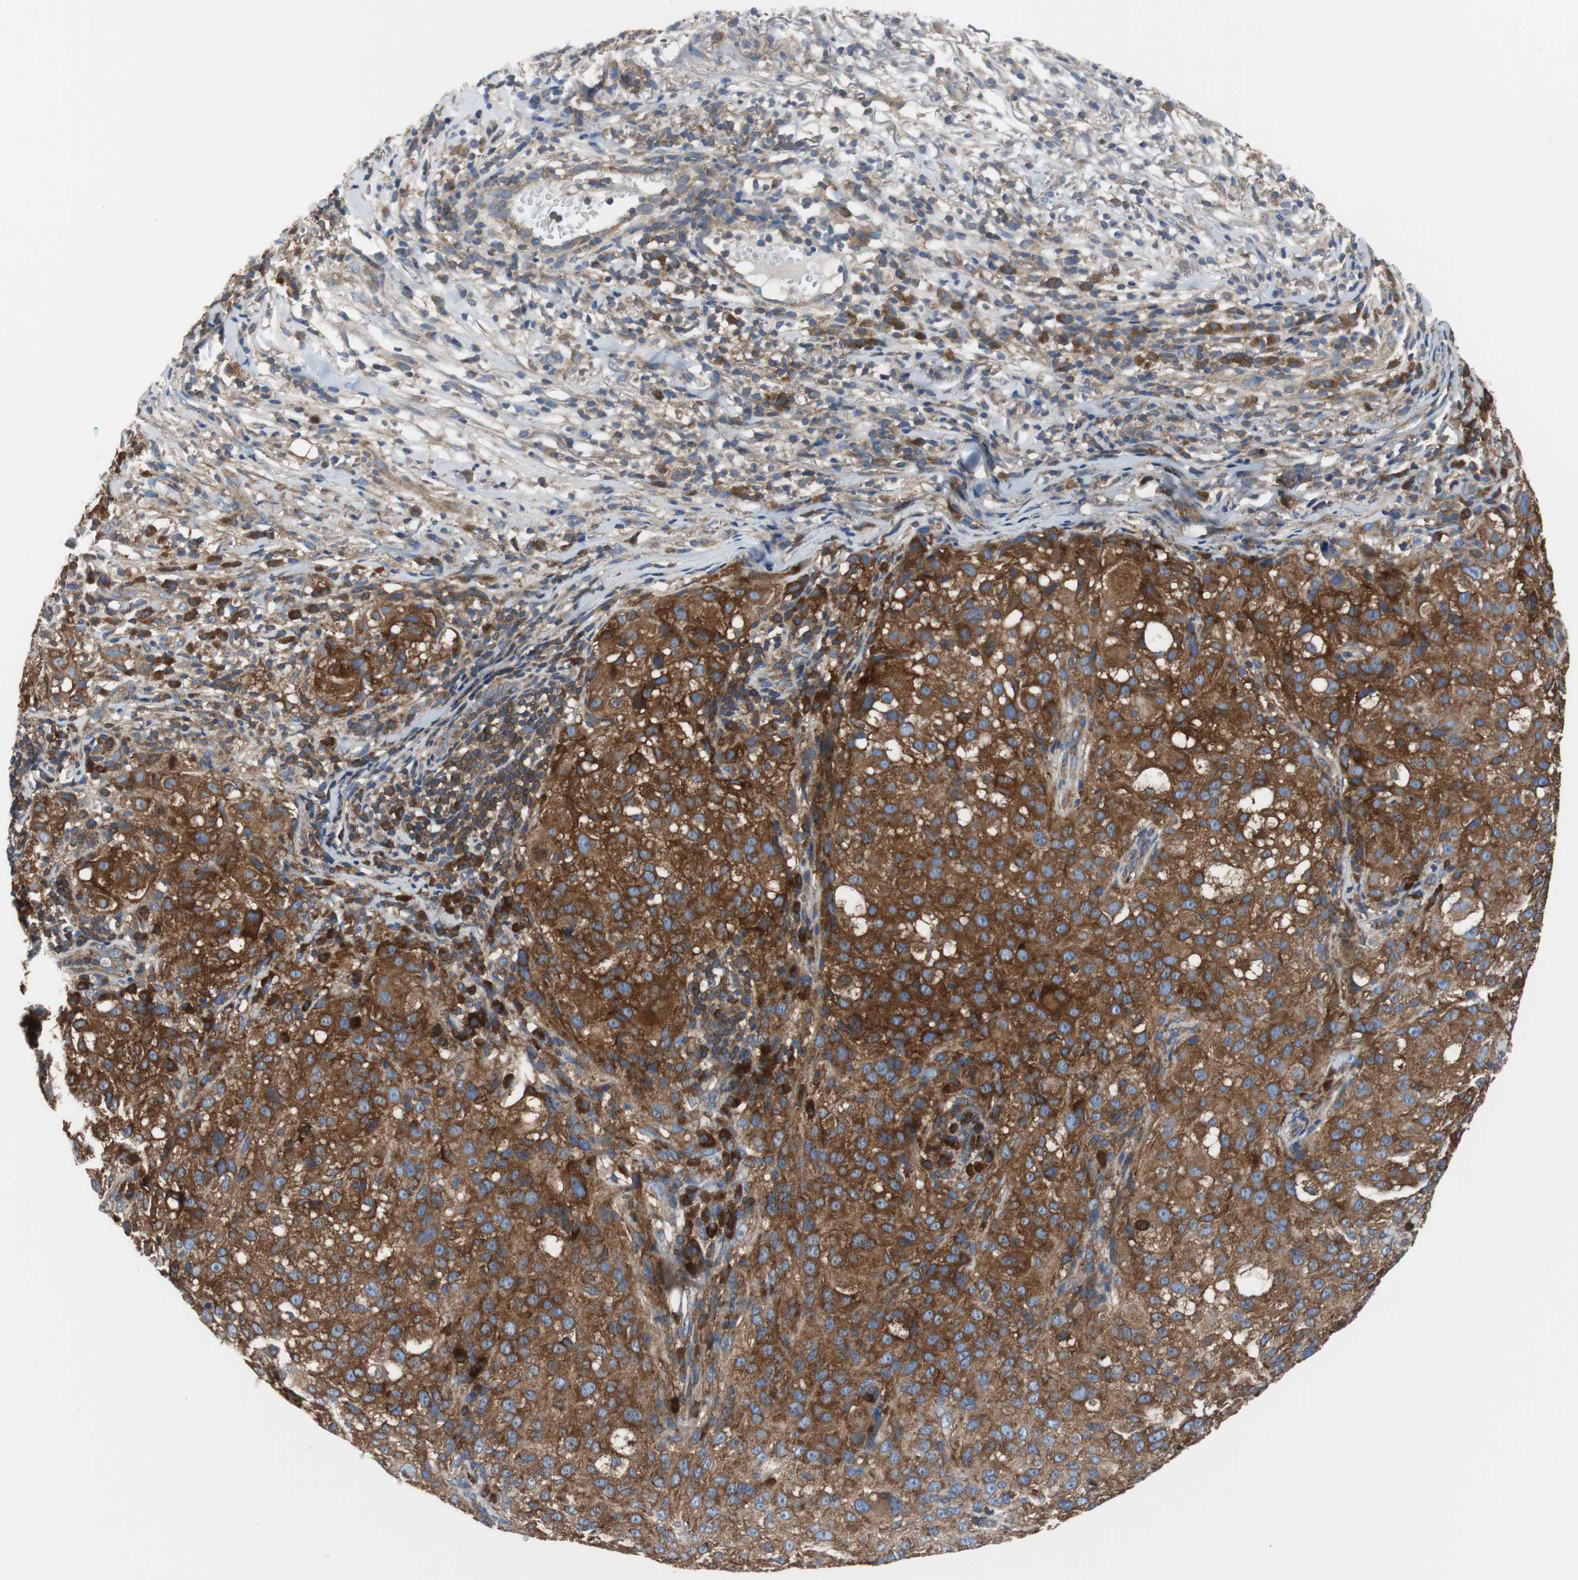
{"staining": {"intensity": "strong", "quantity": ">75%", "location": "cytoplasmic/membranous"}, "tissue": "melanoma", "cell_type": "Tumor cells", "image_type": "cancer", "snomed": [{"axis": "morphology", "description": "Necrosis, NOS"}, {"axis": "morphology", "description": "Malignant melanoma, NOS"}, {"axis": "topography", "description": "Skin"}], "caption": "DAB immunohistochemical staining of malignant melanoma shows strong cytoplasmic/membranous protein expression in approximately >75% of tumor cells.", "gene": "BRAF", "patient": {"sex": "female", "age": 87}}